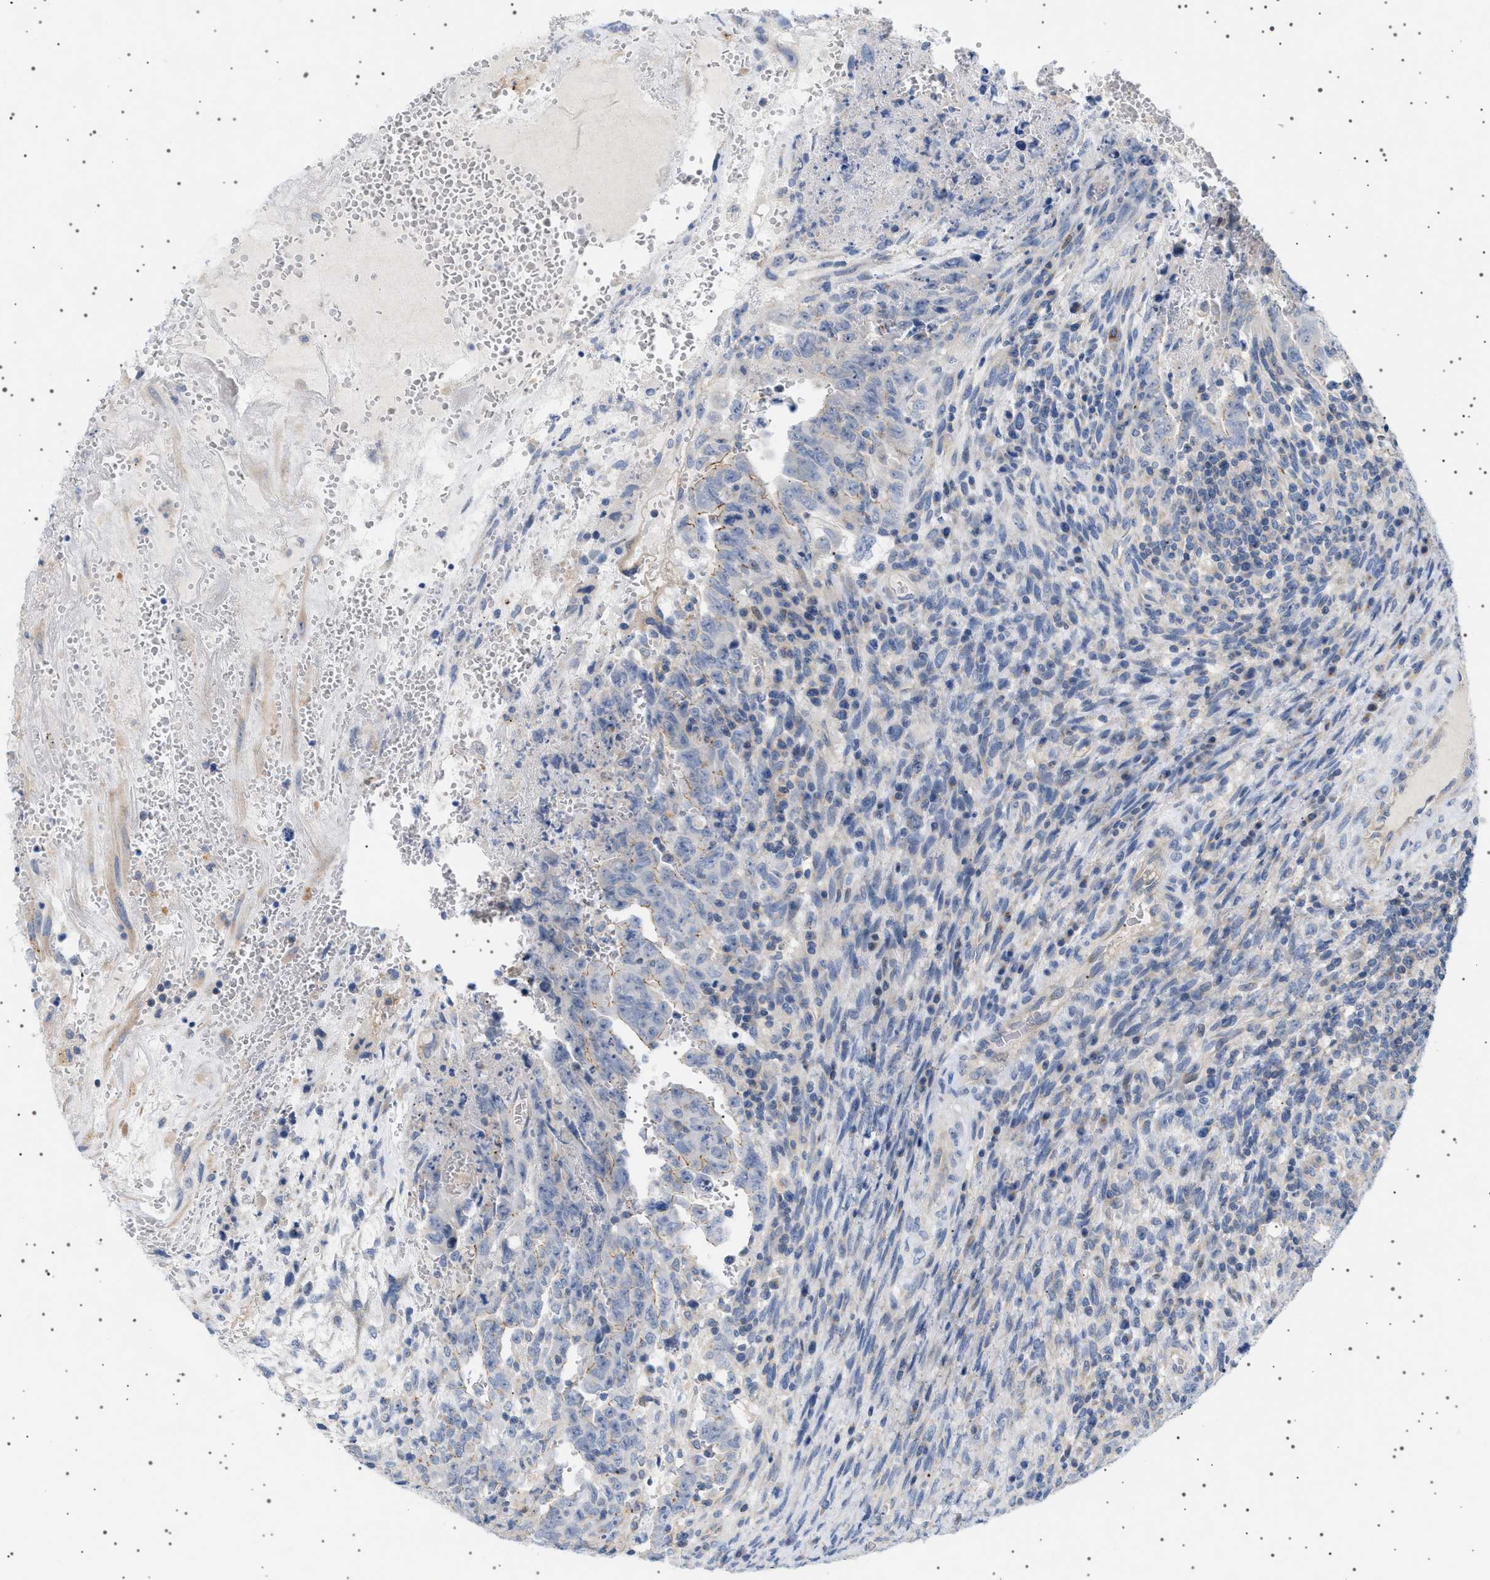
{"staining": {"intensity": "weak", "quantity": "<25%", "location": "cytoplasmic/membranous"}, "tissue": "testis cancer", "cell_type": "Tumor cells", "image_type": "cancer", "snomed": [{"axis": "morphology", "description": "Carcinoma, Embryonal, NOS"}, {"axis": "topography", "description": "Testis"}], "caption": "The histopathology image shows no significant positivity in tumor cells of testis cancer.", "gene": "ADCY10", "patient": {"sex": "male", "age": 28}}